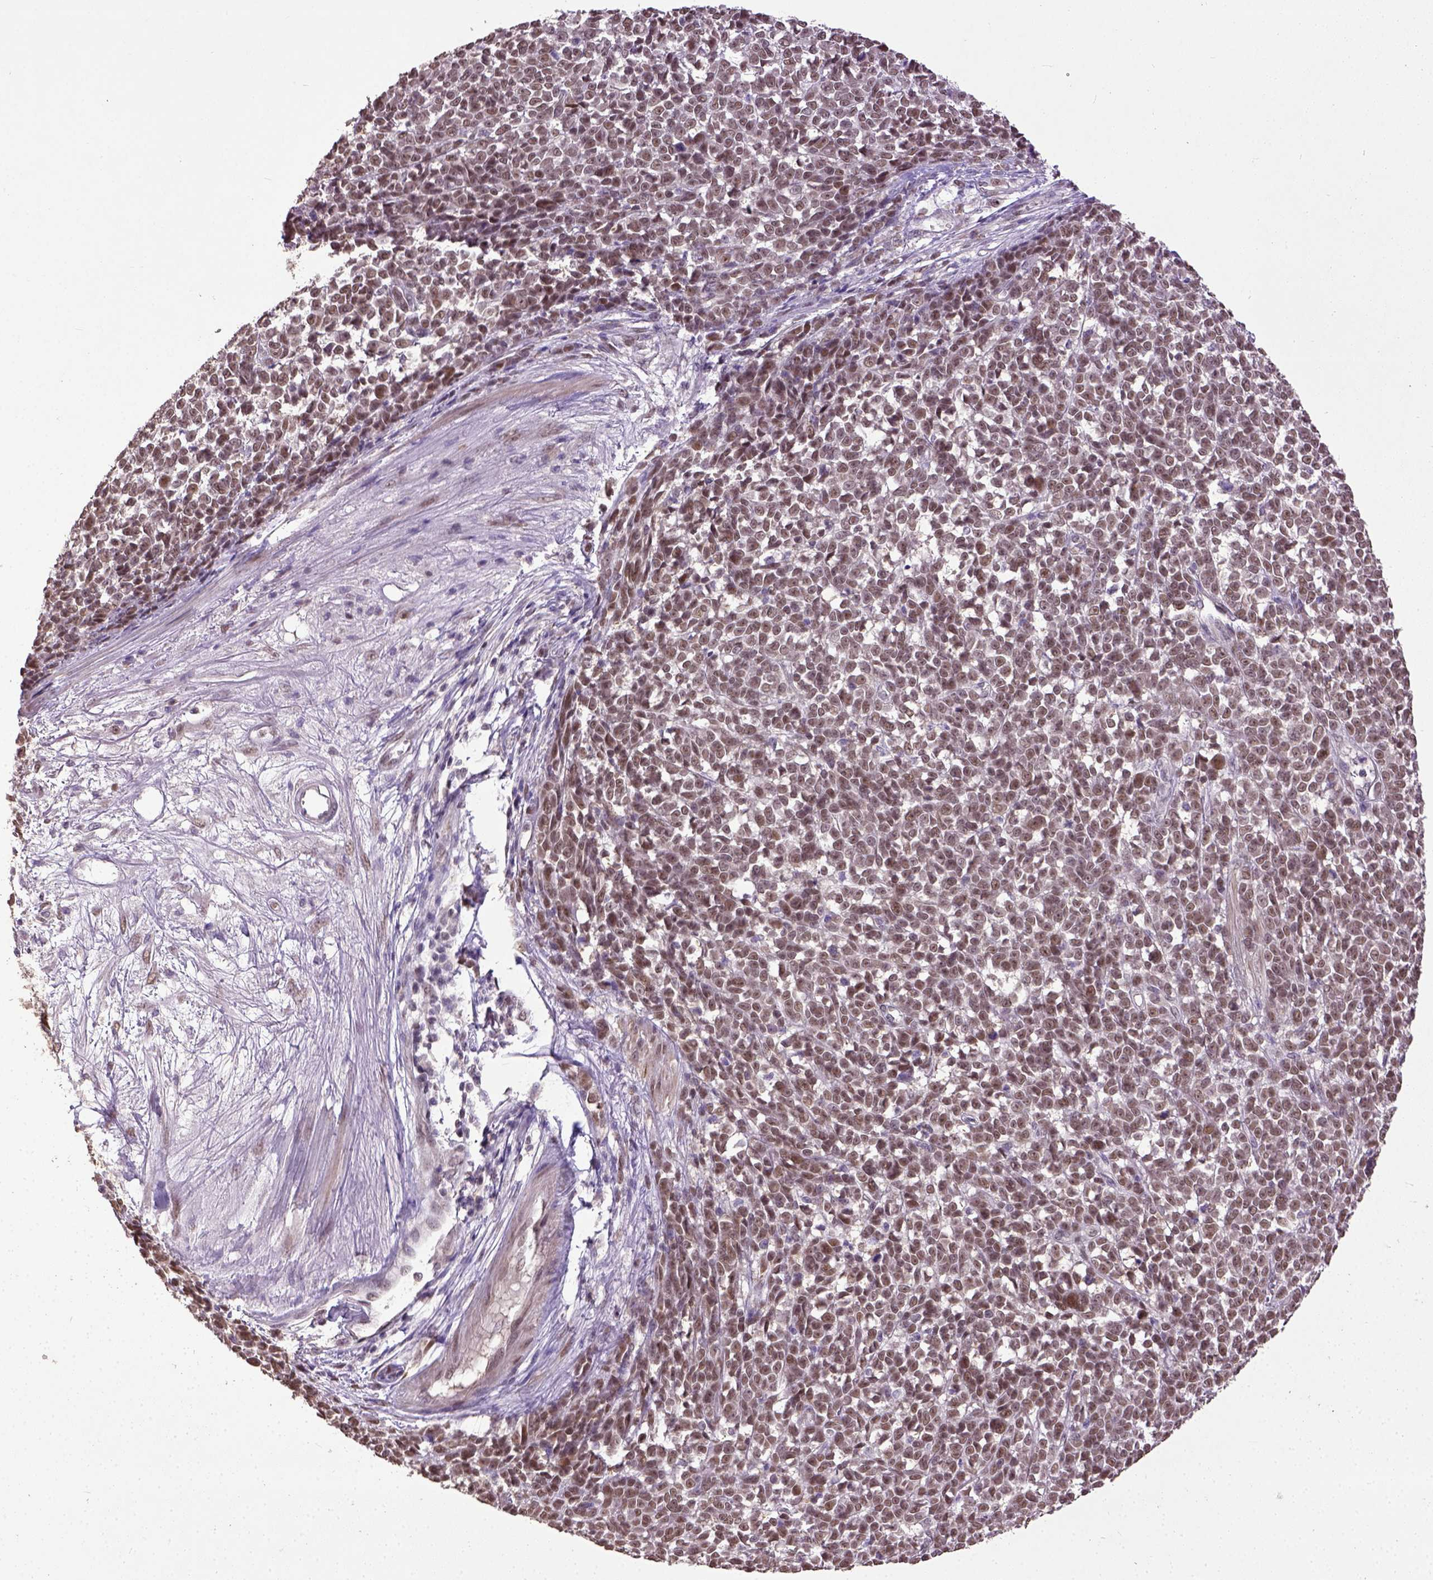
{"staining": {"intensity": "moderate", "quantity": ">75%", "location": "nuclear"}, "tissue": "melanoma", "cell_type": "Tumor cells", "image_type": "cancer", "snomed": [{"axis": "morphology", "description": "Malignant melanoma, NOS"}, {"axis": "topography", "description": "Skin"}], "caption": "Immunohistochemistry (IHC) staining of malignant melanoma, which exhibits medium levels of moderate nuclear staining in about >75% of tumor cells indicating moderate nuclear protein expression. The staining was performed using DAB (3,3'-diaminobenzidine) (brown) for protein detection and nuclei were counterstained in hematoxylin (blue).", "gene": "UBA3", "patient": {"sex": "female", "age": 95}}